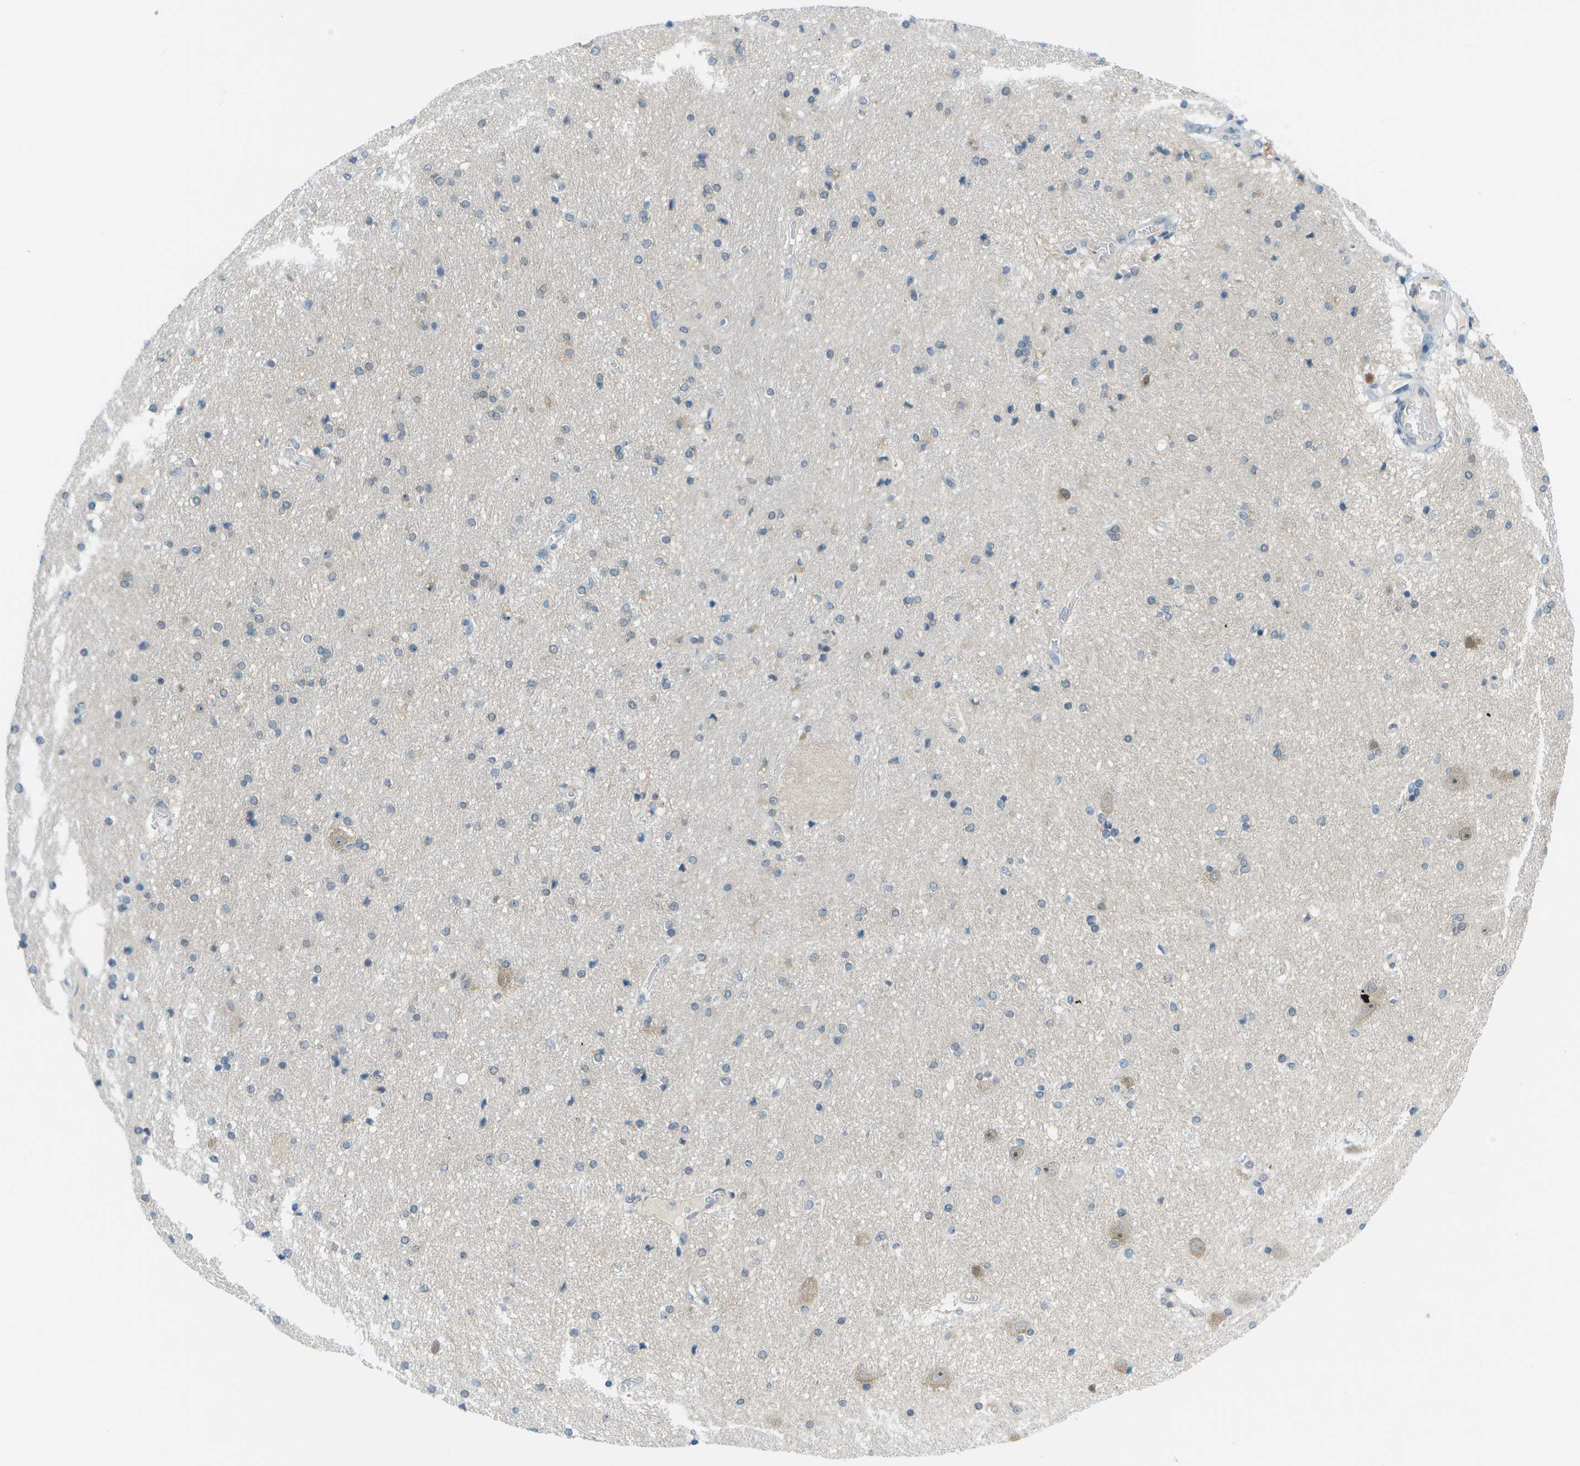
{"staining": {"intensity": "negative", "quantity": "none", "location": "none"}, "tissue": "hippocampus", "cell_type": "Glial cells", "image_type": "normal", "snomed": [{"axis": "morphology", "description": "Normal tissue, NOS"}, {"axis": "topography", "description": "Hippocampus"}], "caption": "High magnification brightfield microscopy of unremarkable hippocampus stained with DAB (brown) and counterstained with hematoxylin (blue): glial cells show no significant expression. (Brightfield microscopy of DAB (3,3'-diaminobenzidine) IHC at high magnification).", "gene": "PITHD1", "patient": {"sex": "female", "age": 54}}